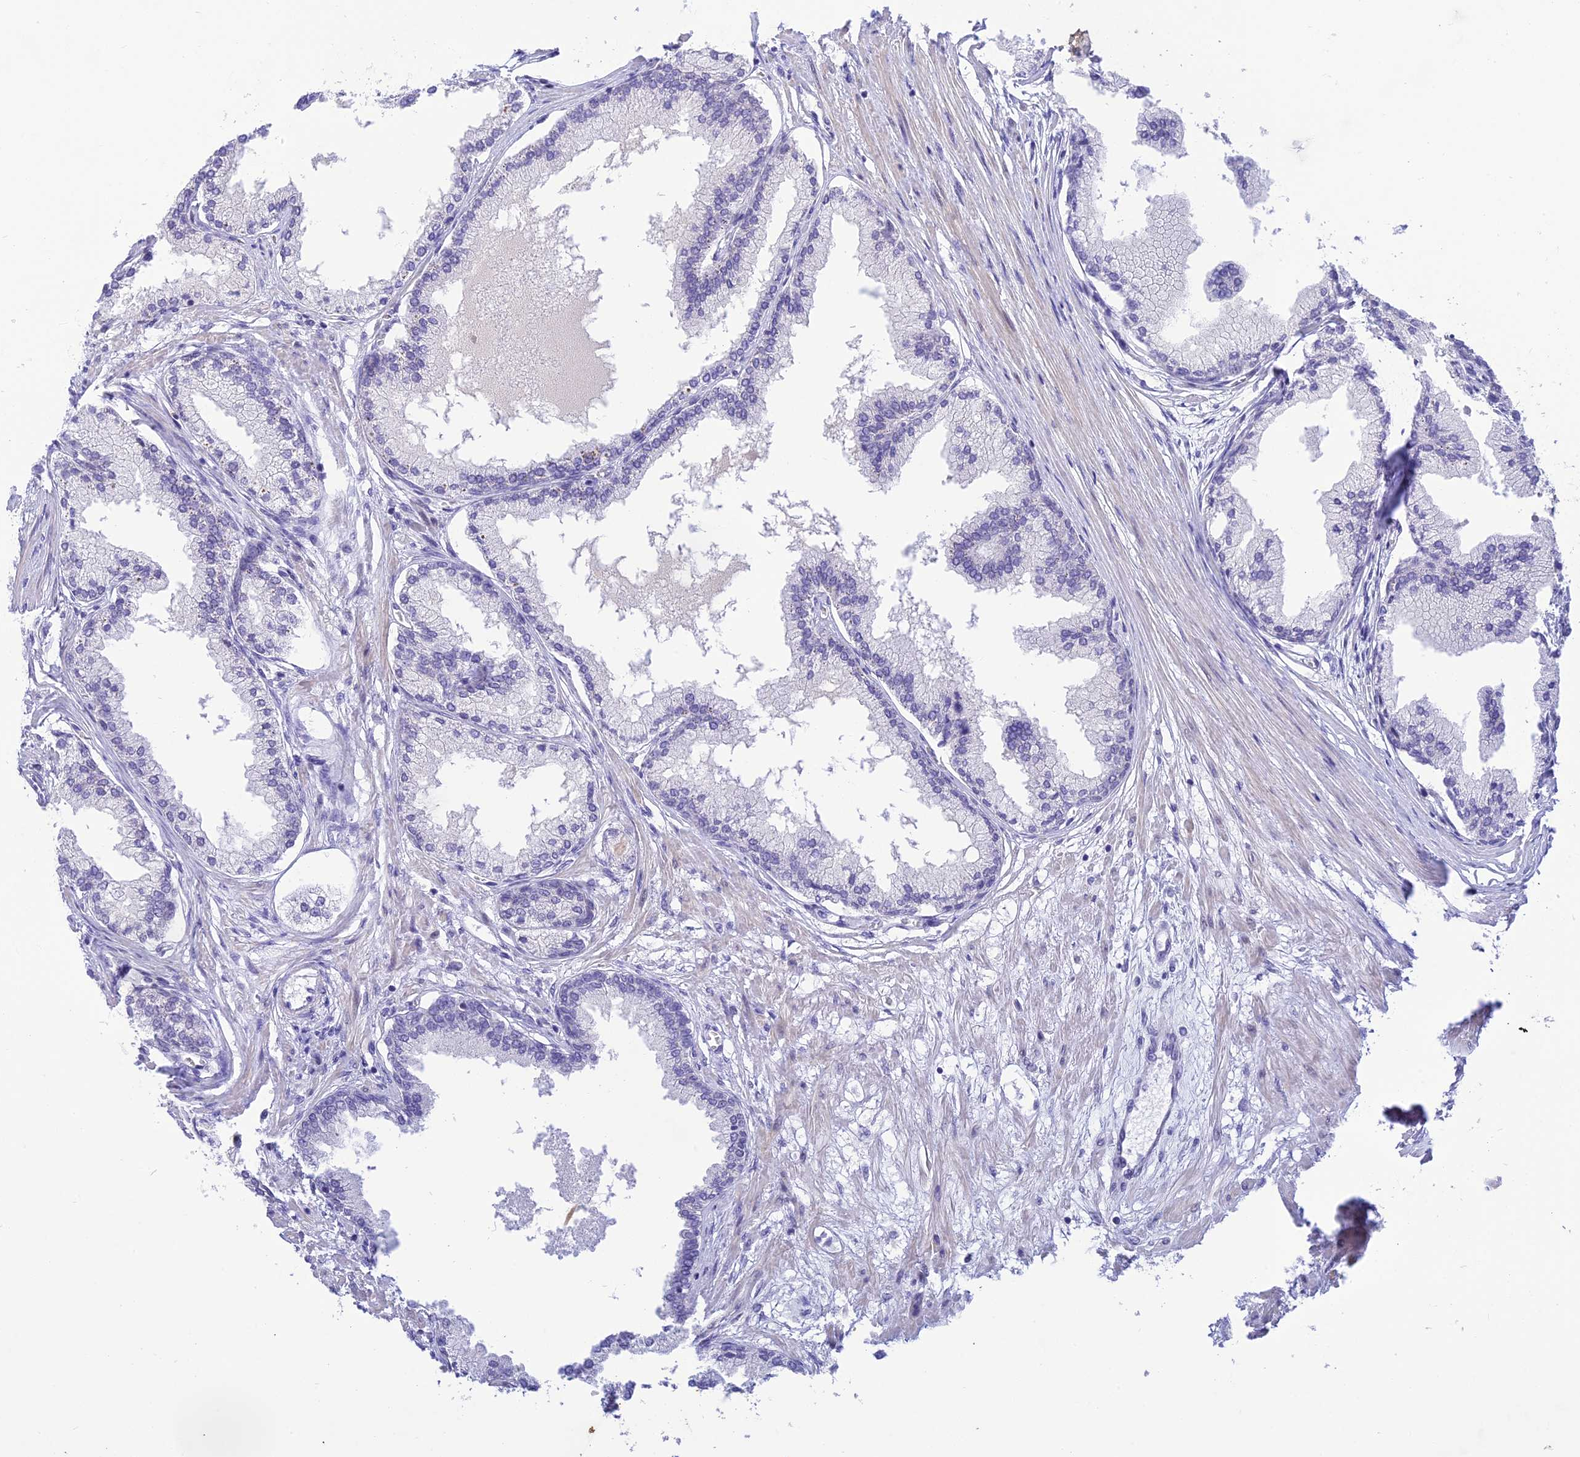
{"staining": {"intensity": "negative", "quantity": "none", "location": "none"}, "tissue": "prostate cancer", "cell_type": "Tumor cells", "image_type": "cancer", "snomed": [{"axis": "morphology", "description": "Adenocarcinoma, Low grade"}, {"axis": "topography", "description": "Prostate"}], "caption": "Immunohistochemical staining of prostate cancer (adenocarcinoma (low-grade)) exhibits no significant positivity in tumor cells.", "gene": "BMT2", "patient": {"sex": "male", "age": 63}}